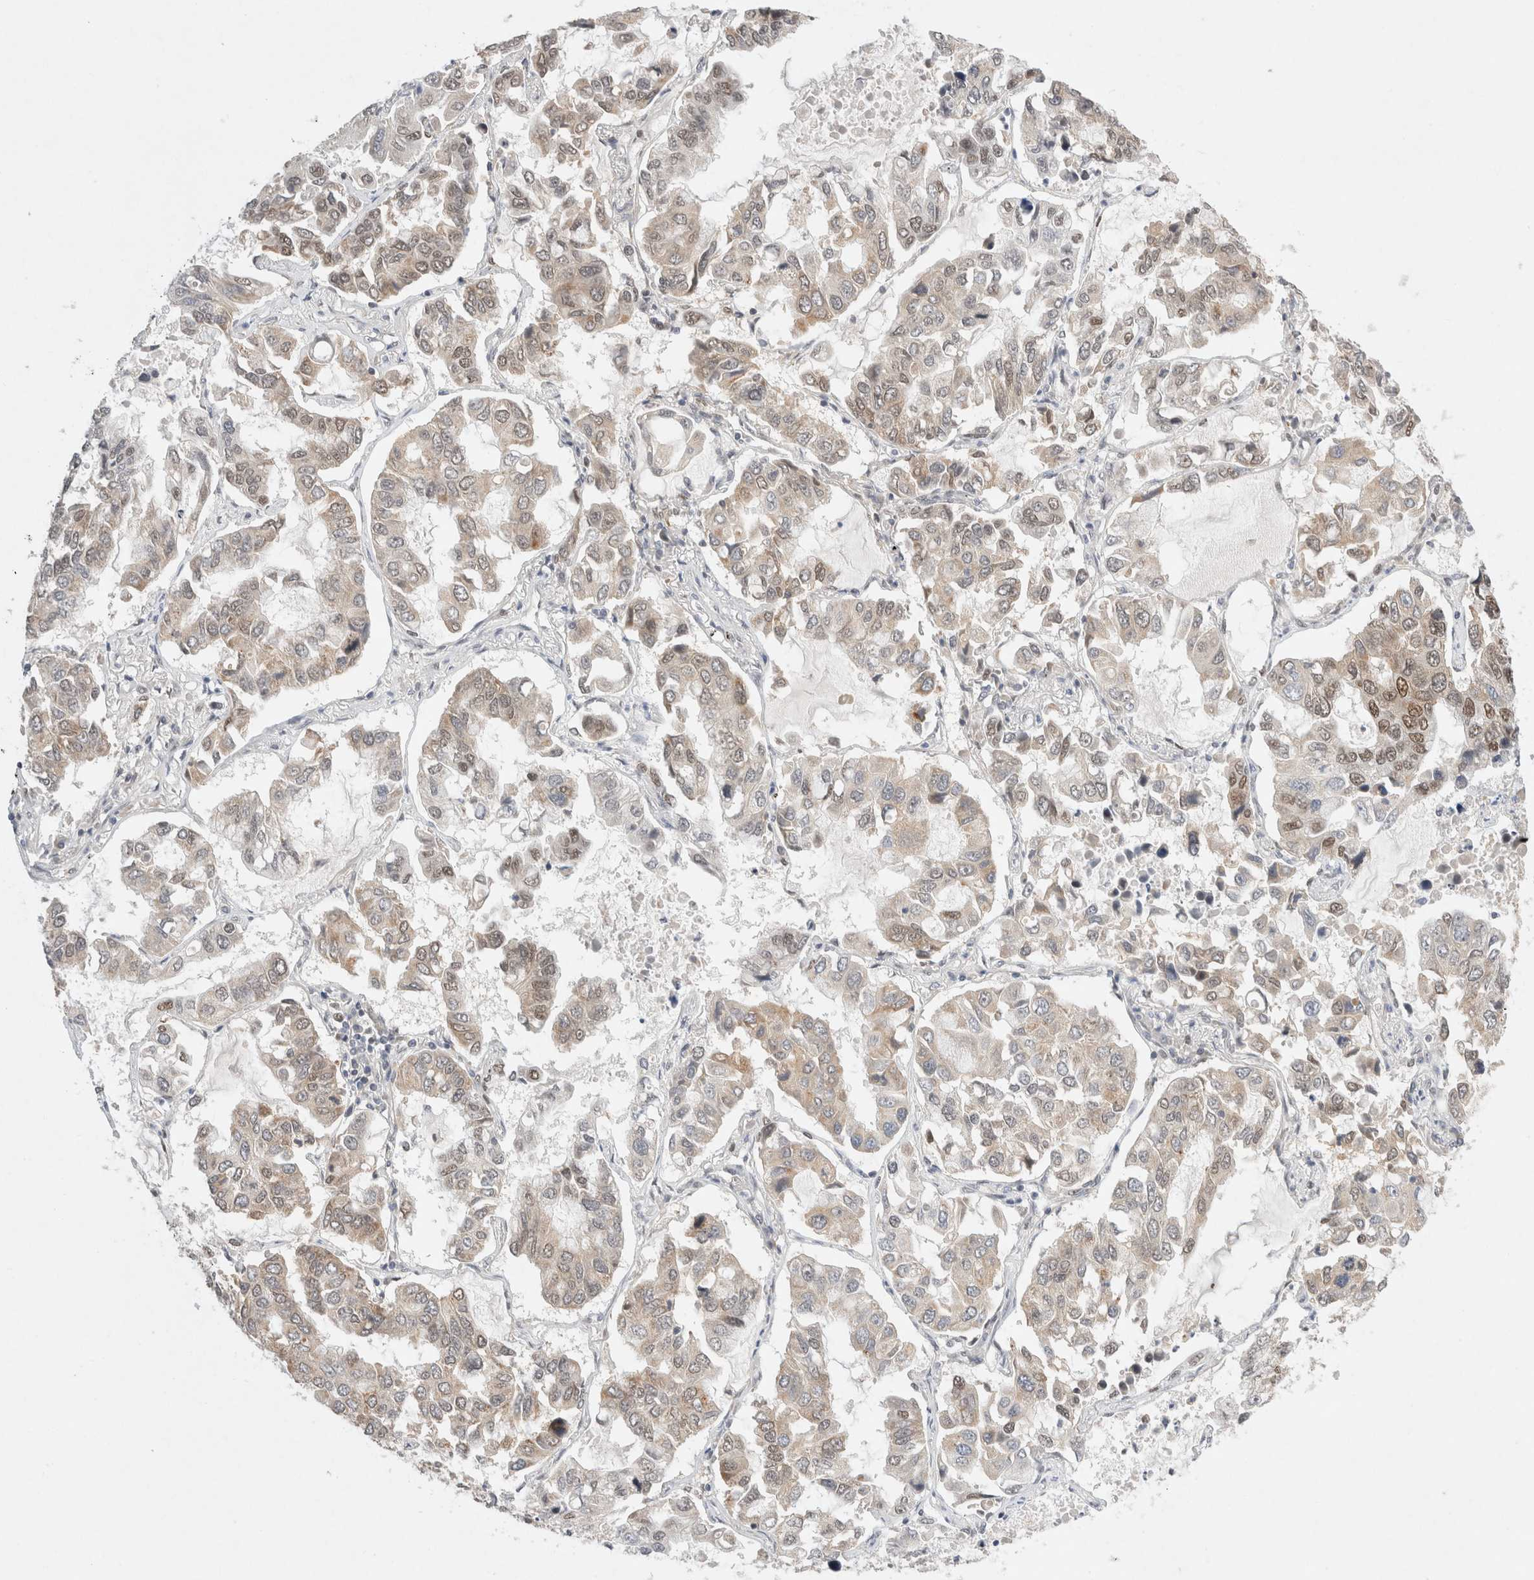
{"staining": {"intensity": "weak", "quantity": ">75%", "location": "cytoplasmic/membranous,nuclear"}, "tissue": "lung cancer", "cell_type": "Tumor cells", "image_type": "cancer", "snomed": [{"axis": "morphology", "description": "Adenocarcinoma, NOS"}, {"axis": "topography", "description": "Lung"}], "caption": "High-magnification brightfield microscopy of adenocarcinoma (lung) stained with DAB (3,3'-diaminobenzidine) (brown) and counterstained with hematoxylin (blue). tumor cells exhibit weak cytoplasmic/membranous and nuclear staining is present in approximately>75% of cells.", "gene": "GTF2I", "patient": {"sex": "male", "age": 64}}